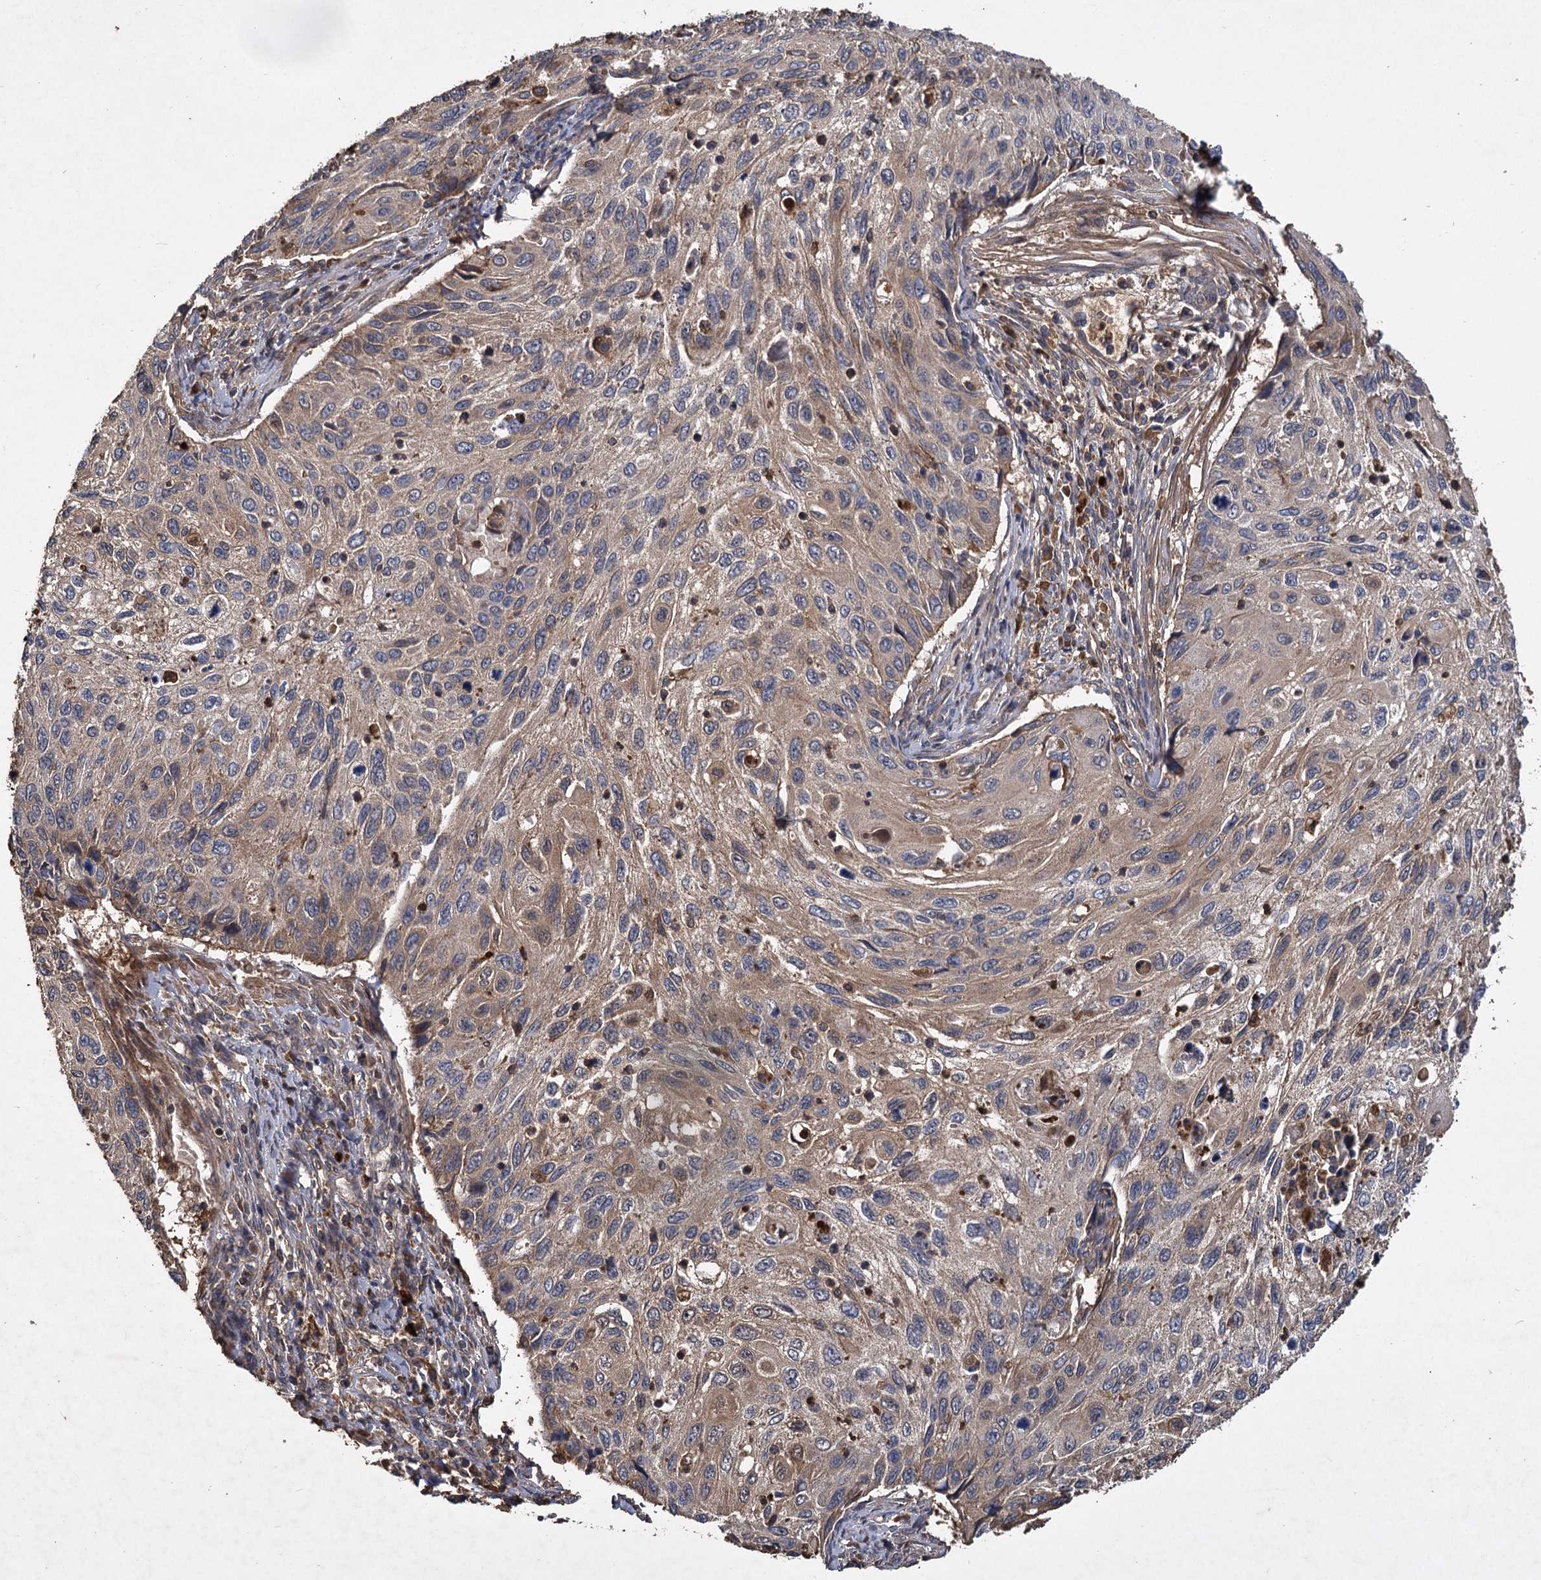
{"staining": {"intensity": "weak", "quantity": ">75%", "location": "cytoplasmic/membranous"}, "tissue": "cervical cancer", "cell_type": "Tumor cells", "image_type": "cancer", "snomed": [{"axis": "morphology", "description": "Squamous cell carcinoma, NOS"}, {"axis": "topography", "description": "Cervix"}], "caption": "Tumor cells demonstrate low levels of weak cytoplasmic/membranous expression in approximately >75% of cells in cervical cancer (squamous cell carcinoma).", "gene": "GCLC", "patient": {"sex": "female", "age": 70}}